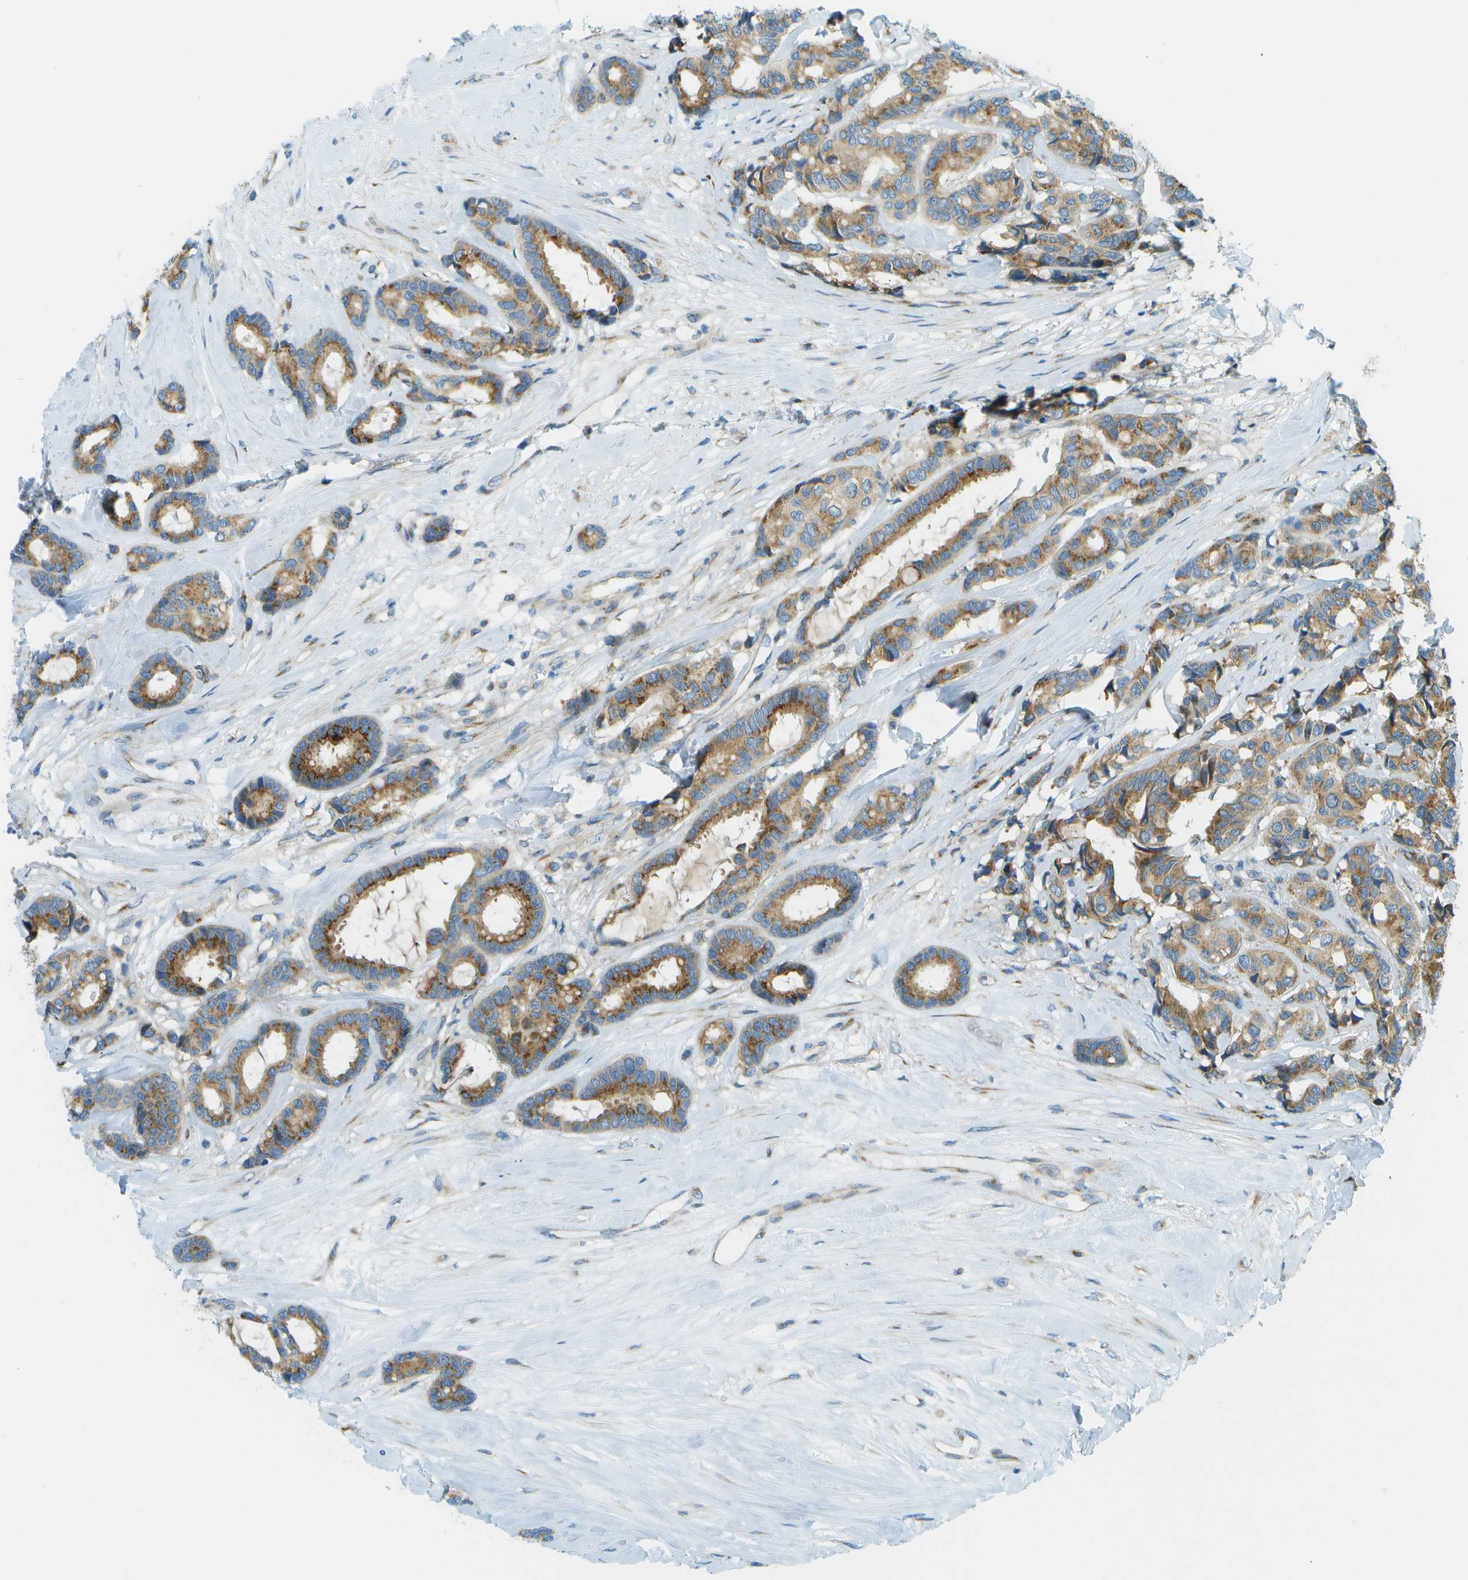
{"staining": {"intensity": "moderate", "quantity": ">75%", "location": "cytoplasmic/membranous"}, "tissue": "breast cancer", "cell_type": "Tumor cells", "image_type": "cancer", "snomed": [{"axis": "morphology", "description": "Duct carcinoma"}, {"axis": "topography", "description": "Breast"}], "caption": "Immunohistochemical staining of human breast infiltrating ductal carcinoma reveals moderate cytoplasmic/membranous protein positivity in approximately >75% of tumor cells.", "gene": "ACBD3", "patient": {"sex": "female", "age": 87}}